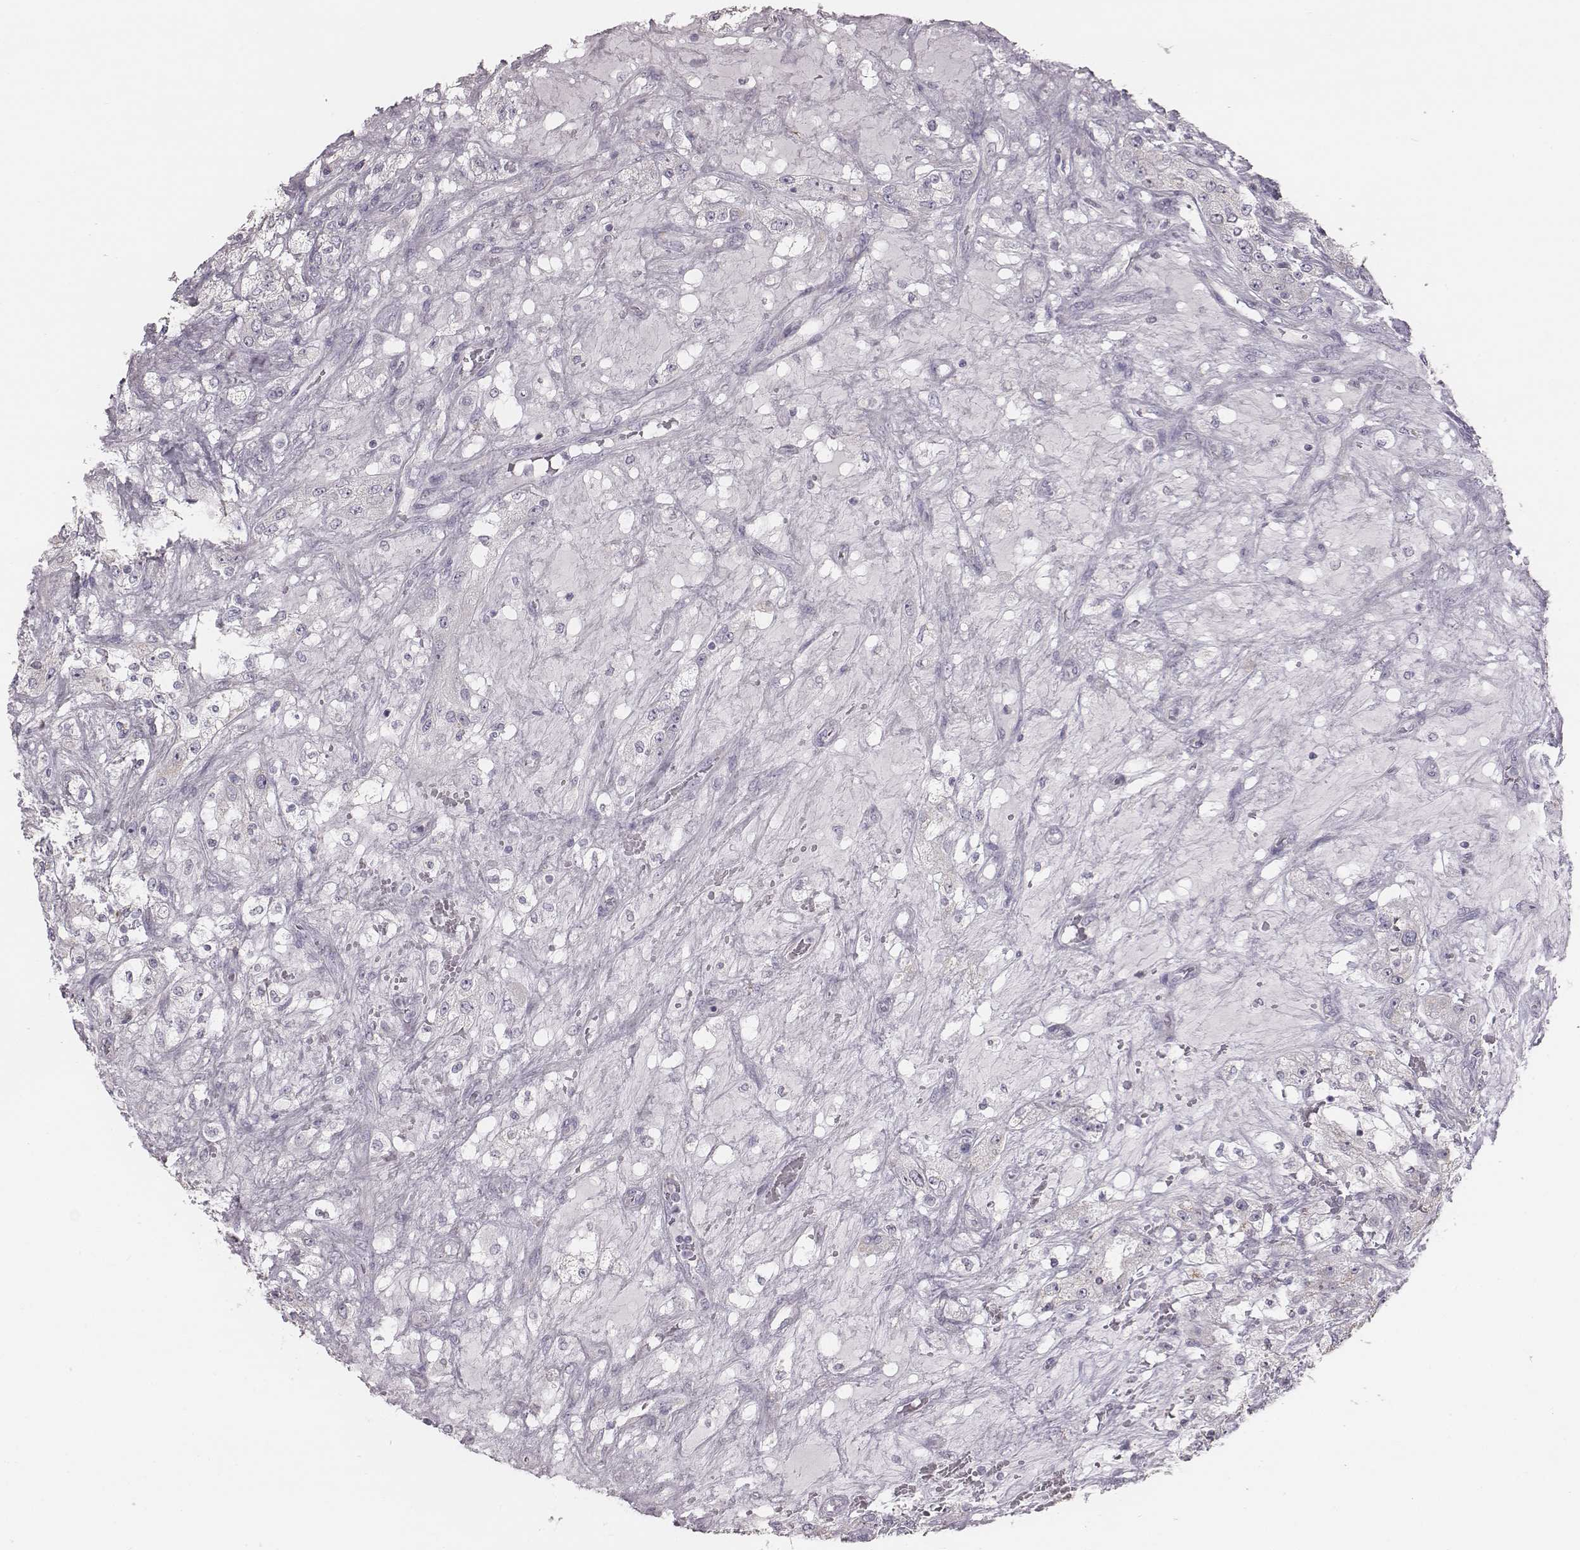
{"staining": {"intensity": "negative", "quantity": "none", "location": "none"}, "tissue": "renal cancer", "cell_type": "Tumor cells", "image_type": "cancer", "snomed": [{"axis": "morphology", "description": "Adenocarcinoma, NOS"}, {"axis": "topography", "description": "Kidney"}], "caption": "There is no significant positivity in tumor cells of renal adenocarcinoma.", "gene": "C6orf58", "patient": {"sex": "female", "age": 63}}